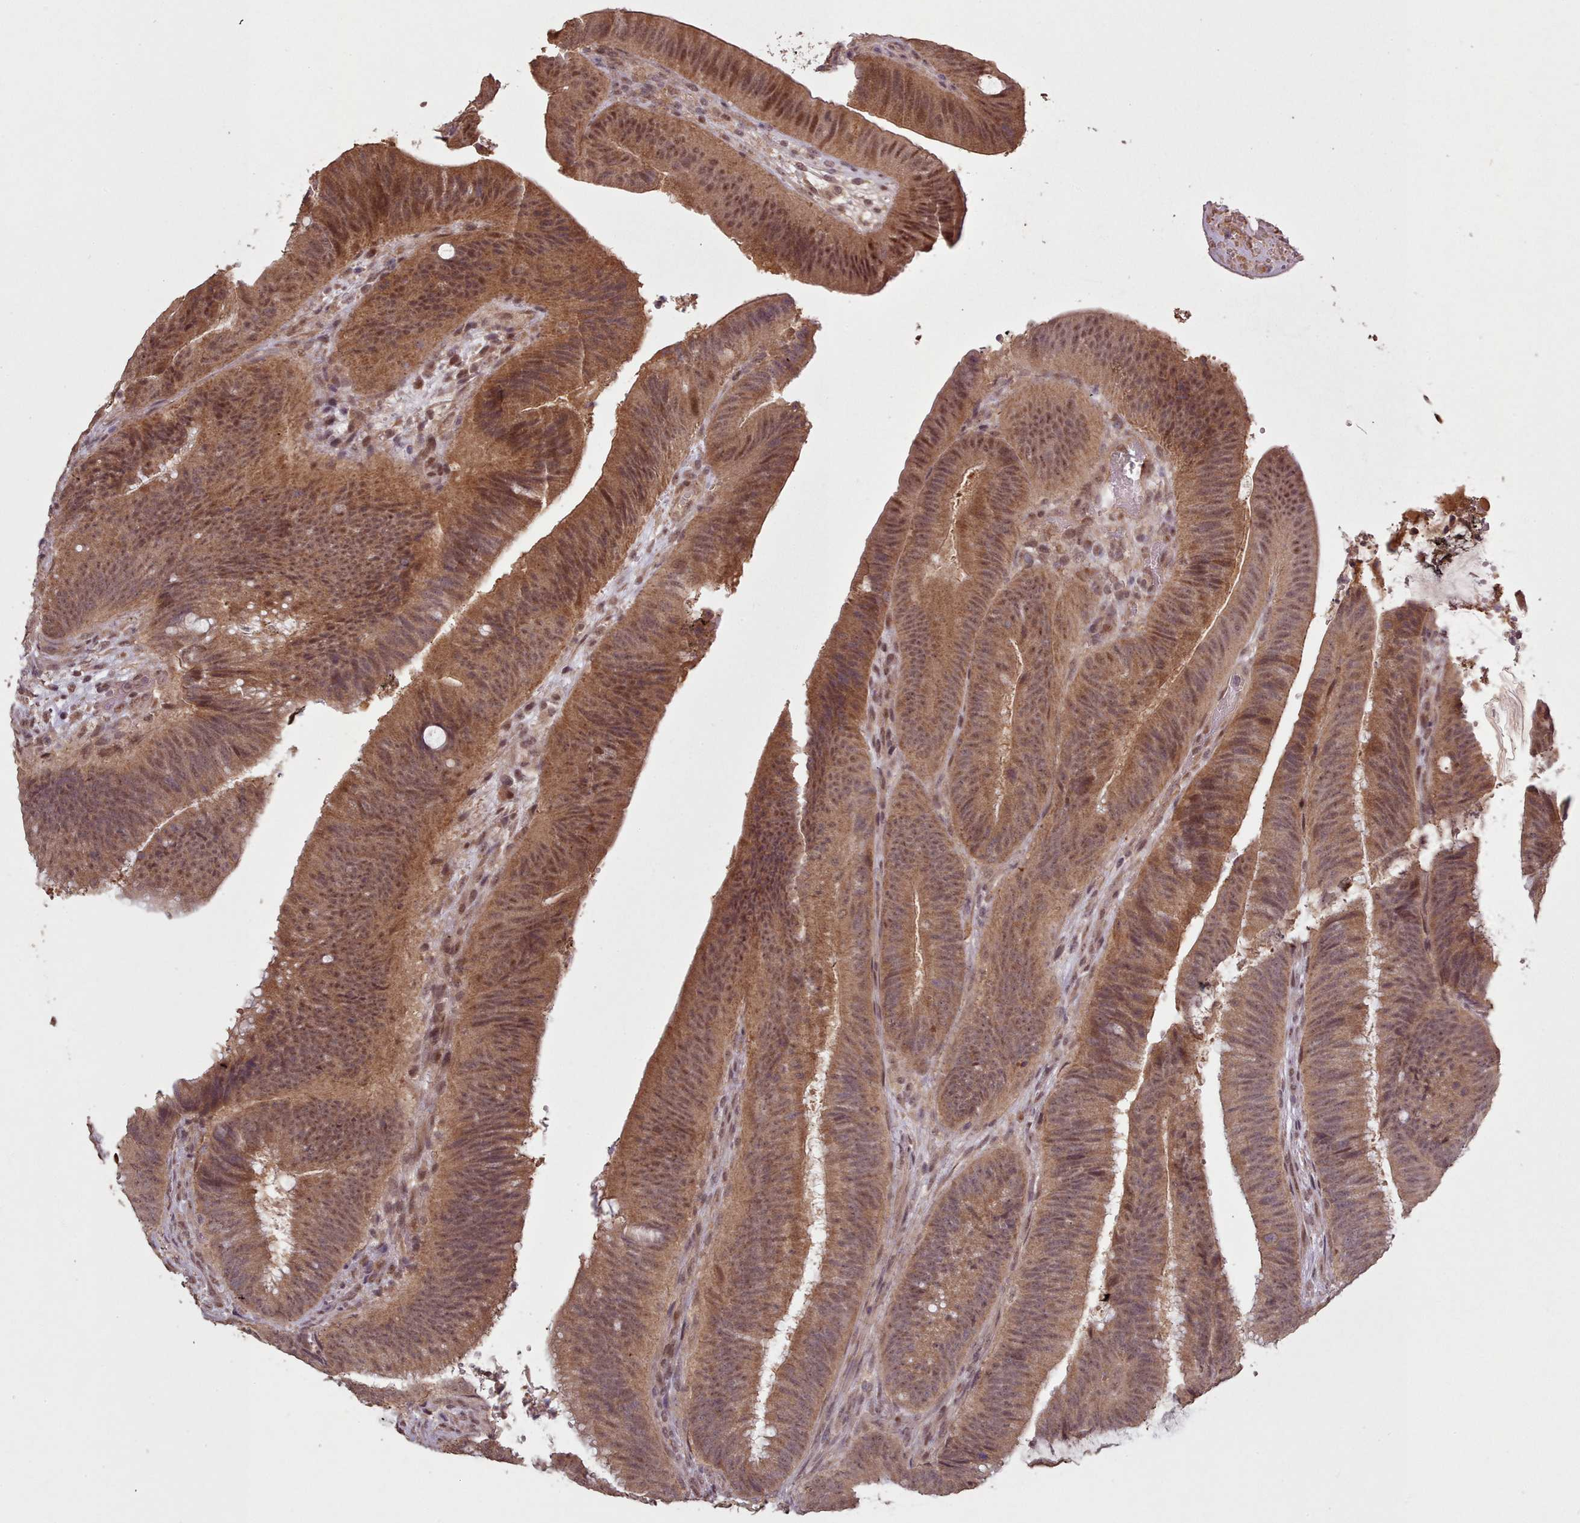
{"staining": {"intensity": "moderate", "quantity": ">75%", "location": "cytoplasmic/membranous,nuclear"}, "tissue": "colorectal cancer", "cell_type": "Tumor cells", "image_type": "cancer", "snomed": [{"axis": "morphology", "description": "Adenocarcinoma, NOS"}, {"axis": "topography", "description": "Colon"}], "caption": "Immunohistochemical staining of human adenocarcinoma (colorectal) displays medium levels of moderate cytoplasmic/membranous and nuclear staining in about >75% of tumor cells.", "gene": "CDC6", "patient": {"sex": "female", "age": 43}}